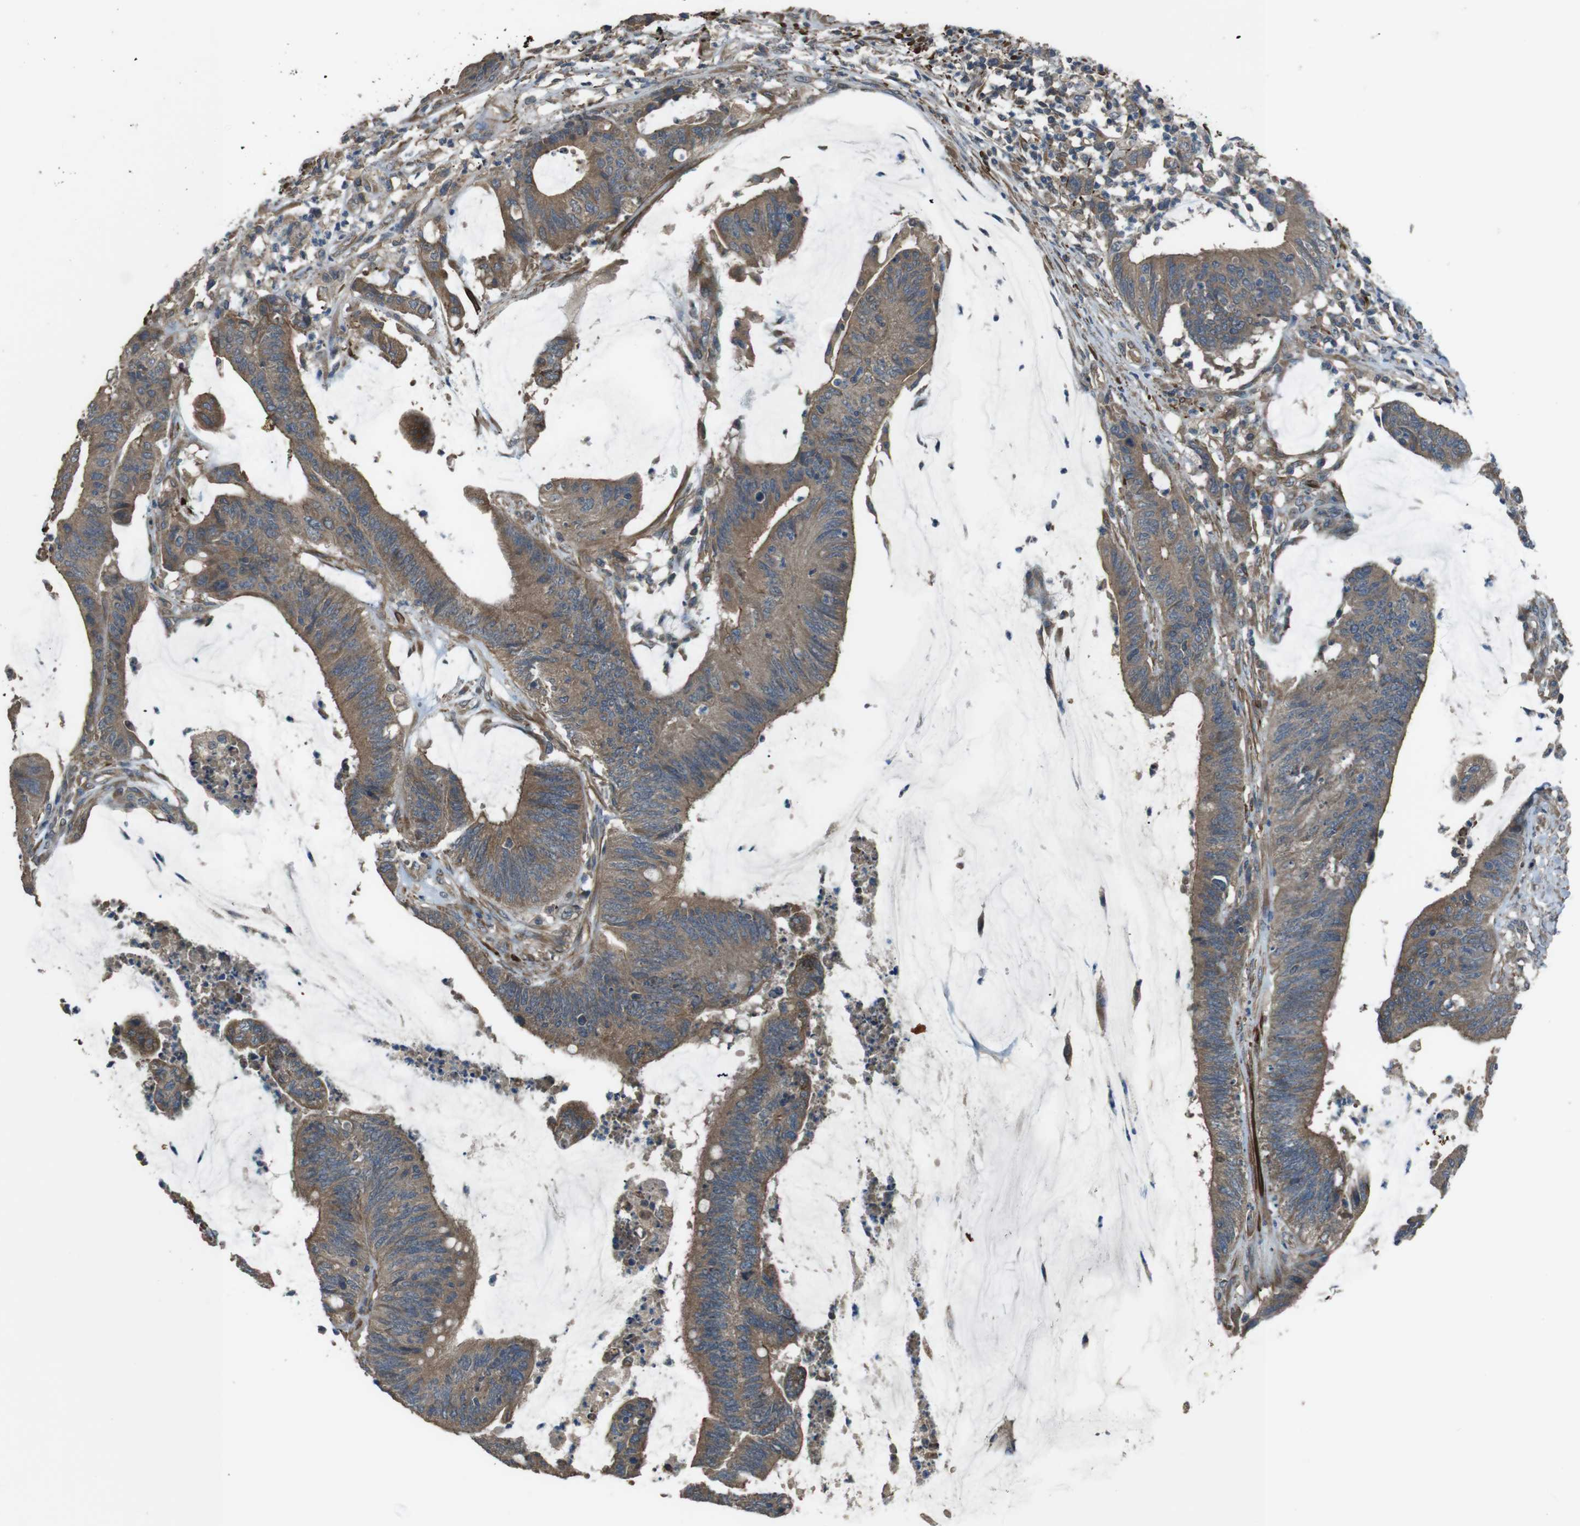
{"staining": {"intensity": "moderate", "quantity": ">75%", "location": "cytoplasmic/membranous"}, "tissue": "colorectal cancer", "cell_type": "Tumor cells", "image_type": "cancer", "snomed": [{"axis": "morphology", "description": "Adenocarcinoma, NOS"}, {"axis": "topography", "description": "Rectum"}], "caption": "A brown stain labels moderate cytoplasmic/membranous expression of a protein in human adenocarcinoma (colorectal) tumor cells.", "gene": "FUT2", "patient": {"sex": "female", "age": 66}}